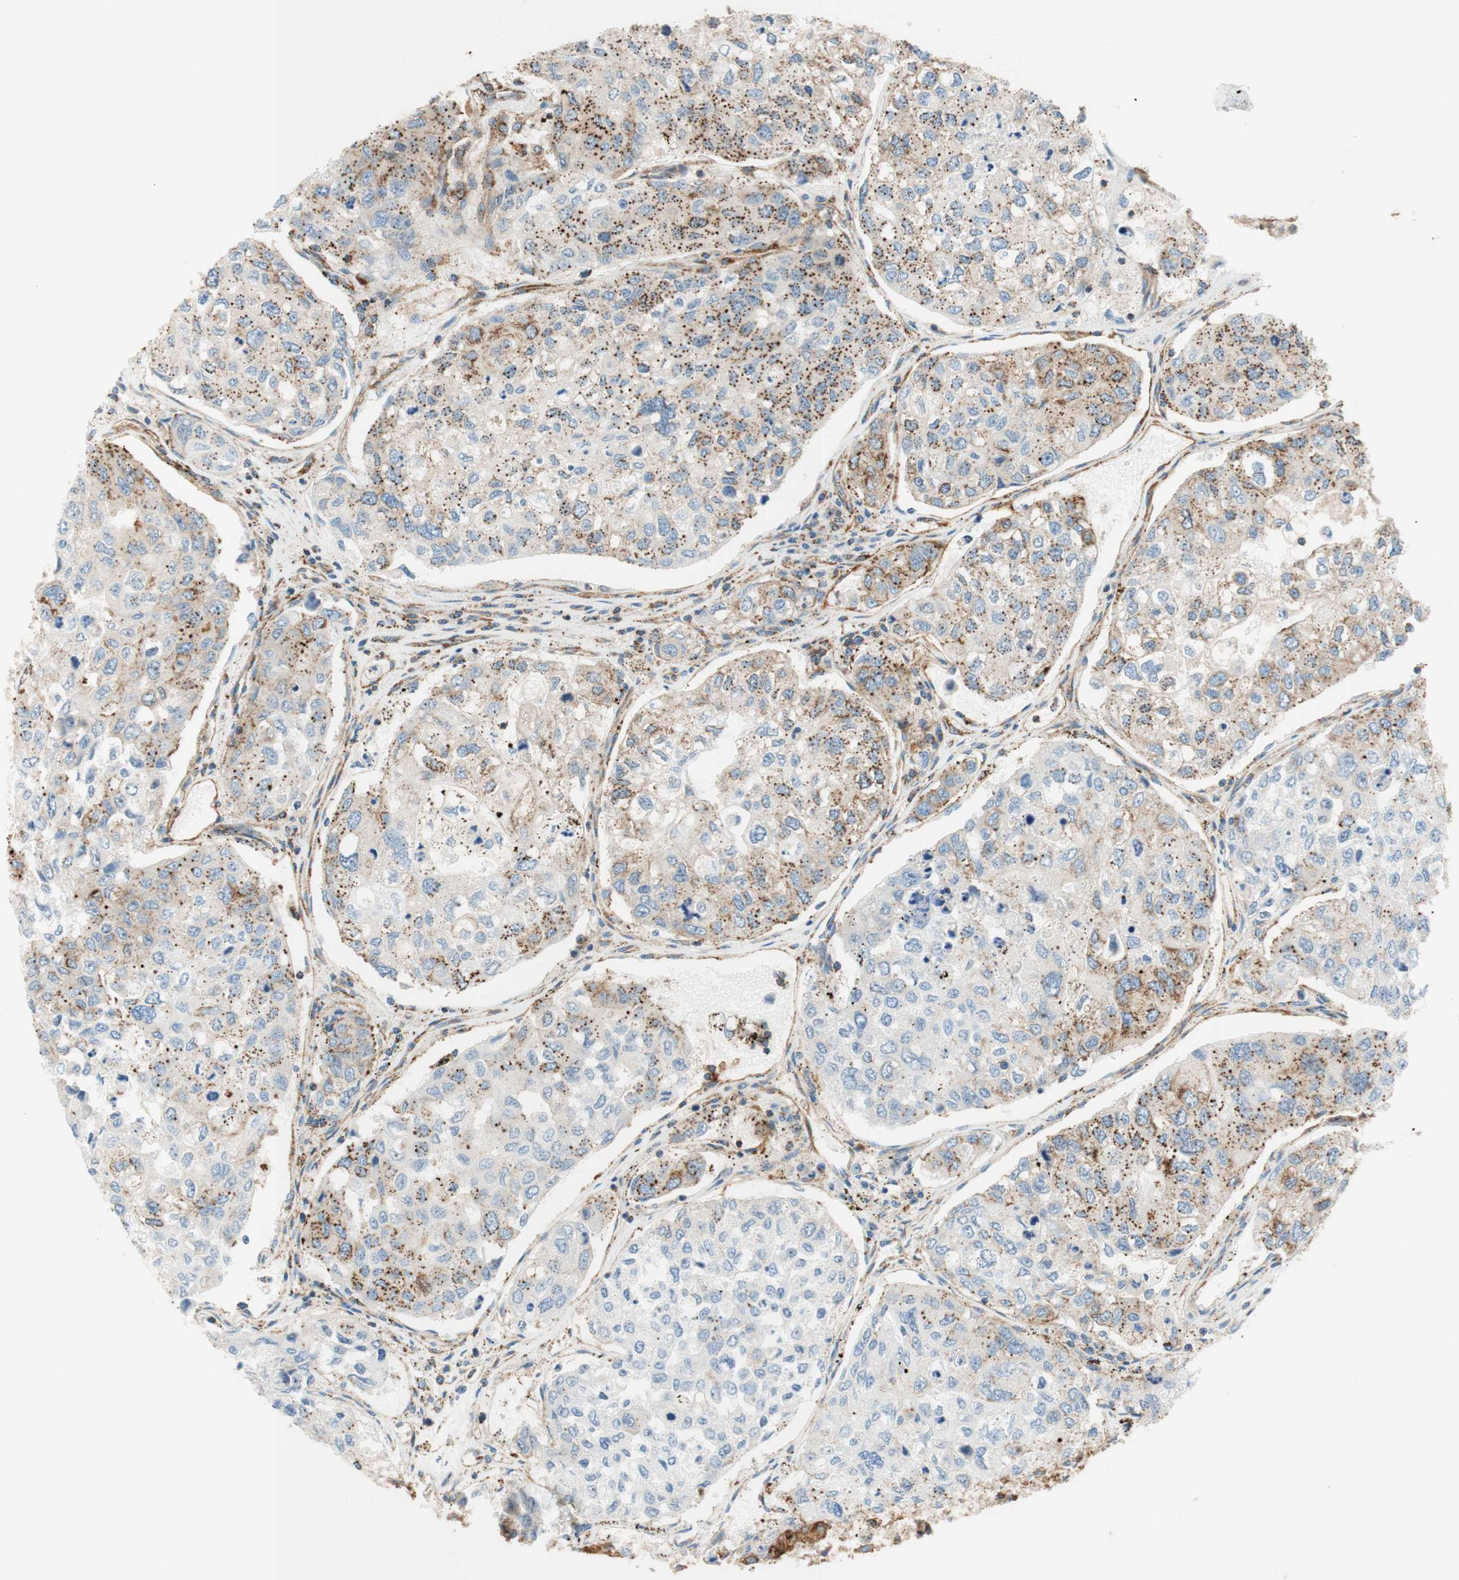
{"staining": {"intensity": "strong", "quantity": "25%-75%", "location": "cytoplasmic/membranous"}, "tissue": "urothelial cancer", "cell_type": "Tumor cells", "image_type": "cancer", "snomed": [{"axis": "morphology", "description": "Urothelial carcinoma, High grade"}, {"axis": "topography", "description": "Lymph node"}, {"axis": "topography", "description": "Urinary bladder"}], "caption": "A high amount of strong cytoplasmic/membranous positivity is identified in about 25%-75% of tumor cells in high-grade urothelial carcinoma tissue.", "gene": "VPS26A", "patient": {"sex": "male", "age": 51}}